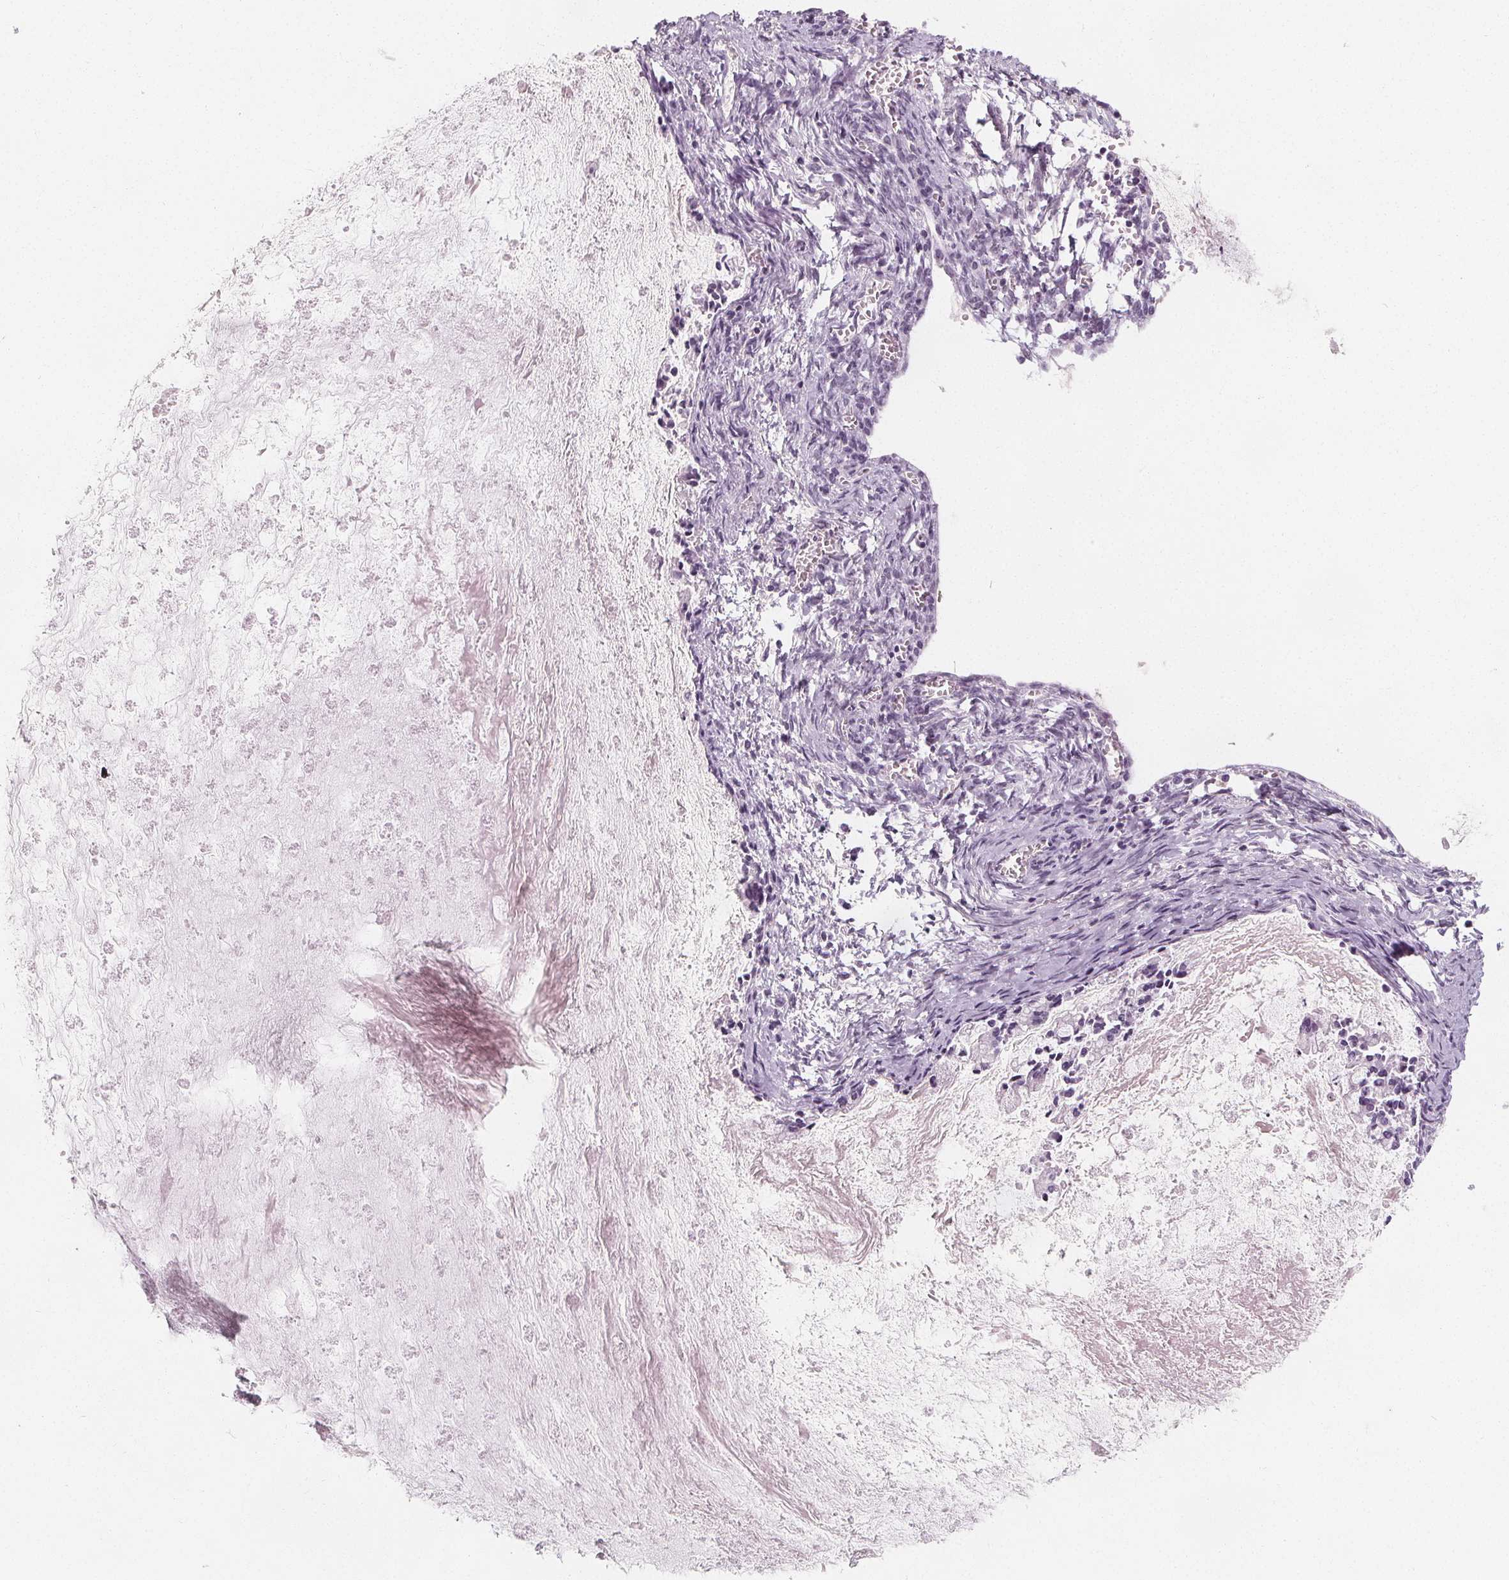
{"staining": {"intensity": "negative", "quantity": "none", "location": "none"}, "tissue": "ovarian cancer", "cell_type": "Tumor cells", "image_type": "cancer", "snomed": [{"axis": "morphology", "description": "Cystadenocarcinoma, mucinous, NOS"}, {"axis": "topography", "description": "Ovary"}], "caption": "Immunohistochemical staining of human ovarian cancer exhibits no significant expression in tumor cells.", "gene": "DBX2", "patient": {"sex": "female", "age": 67}}